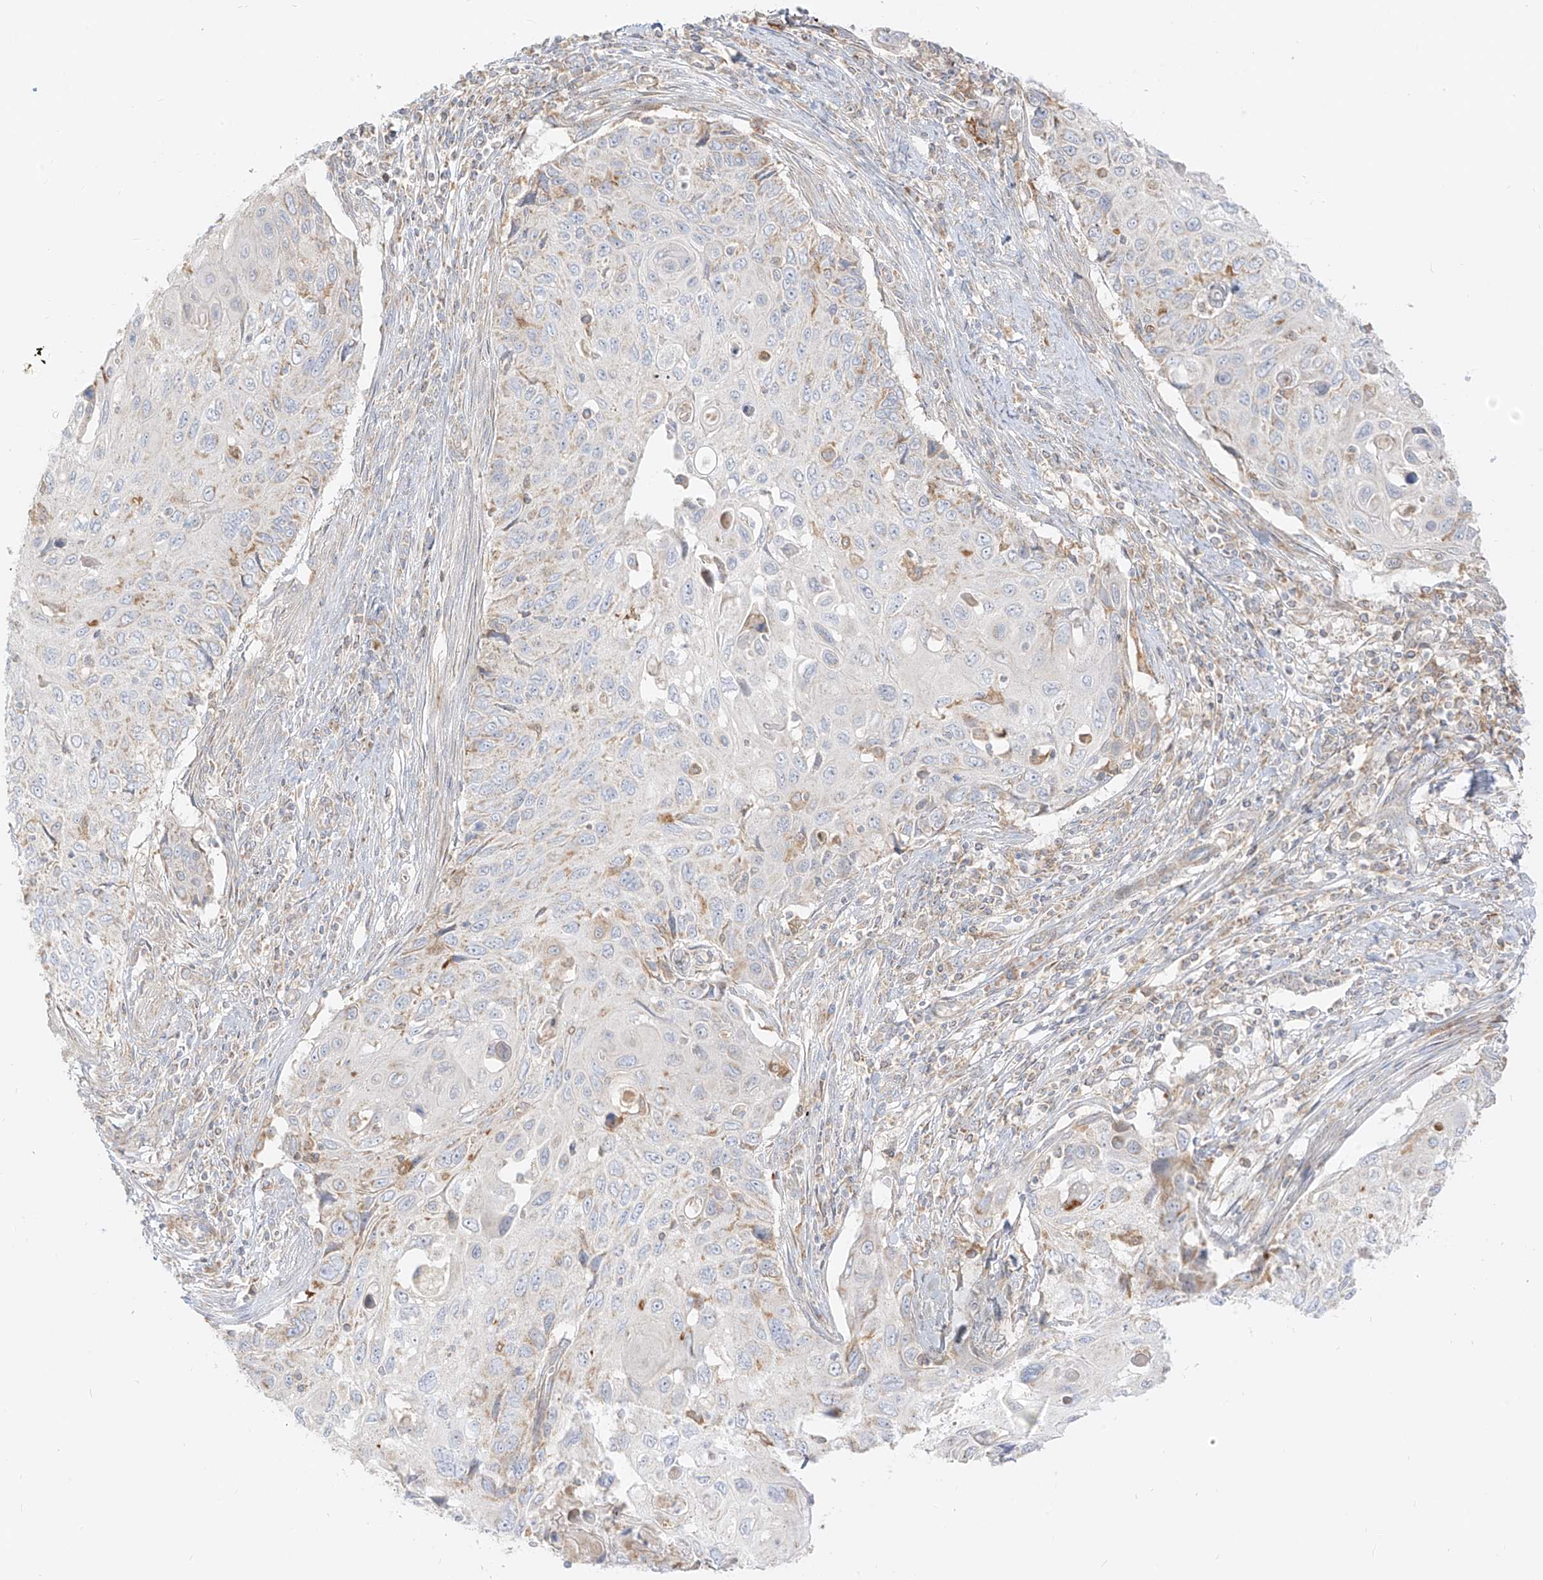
{"staining": {"intensity": "negative", "quantity": "none", "location": "none"}, "tissue": "cervical cancer", "cell_type": "Tumor cells", "image_type": "cancer", "snomed": [{"axis": "morphology", "description": "Squamous cell carcinoma, NOS"}, {"axis": "topography", "description": "Cervix"}], "caption": "Cervical cancer (squamous cell carcinoma) was stained to show a protein in brown. There is no significant staining in tumor cells.", "gene": "ZIM3", "patient": {"sex": "female", "age": 70}}